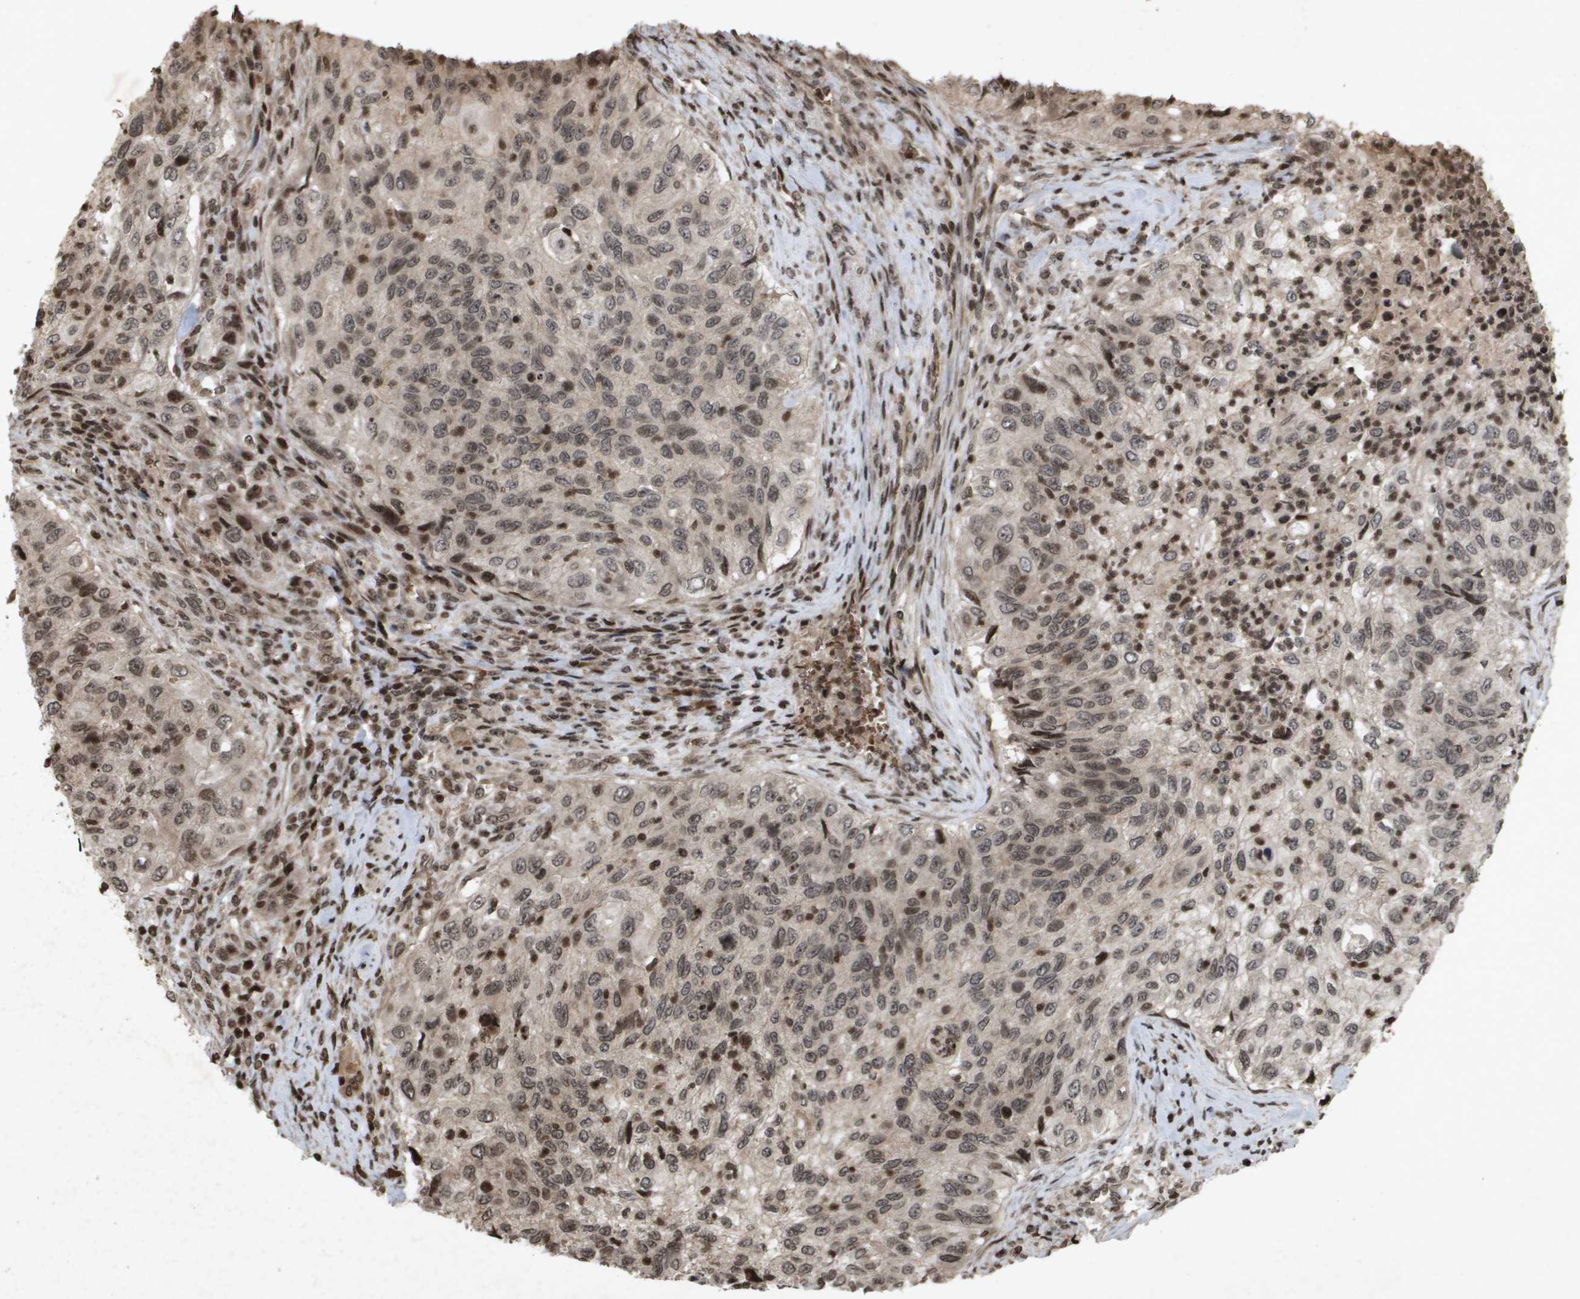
{"staining": {"intensity": "weak", "quantity": ">75%", "location": "cytoplasmic/membranous"}, "tissue": "urothelial cancer", "cell_type": "Tumor cells", "image_type": "cancer", "snomed": [{"axis": "morphology", "description": "Urothelial carcinoma, High grade"}, {"axis": "topography", "description": "Urinary bladder"}], "caption": "Protein staining shows weak cytoplasmic/membranous positivity in approximately >75% of tumor cells in high-grade urothelial carcinoma.", "gene": "HSPA6", "patient": {"sex": "female", "age": 60}}